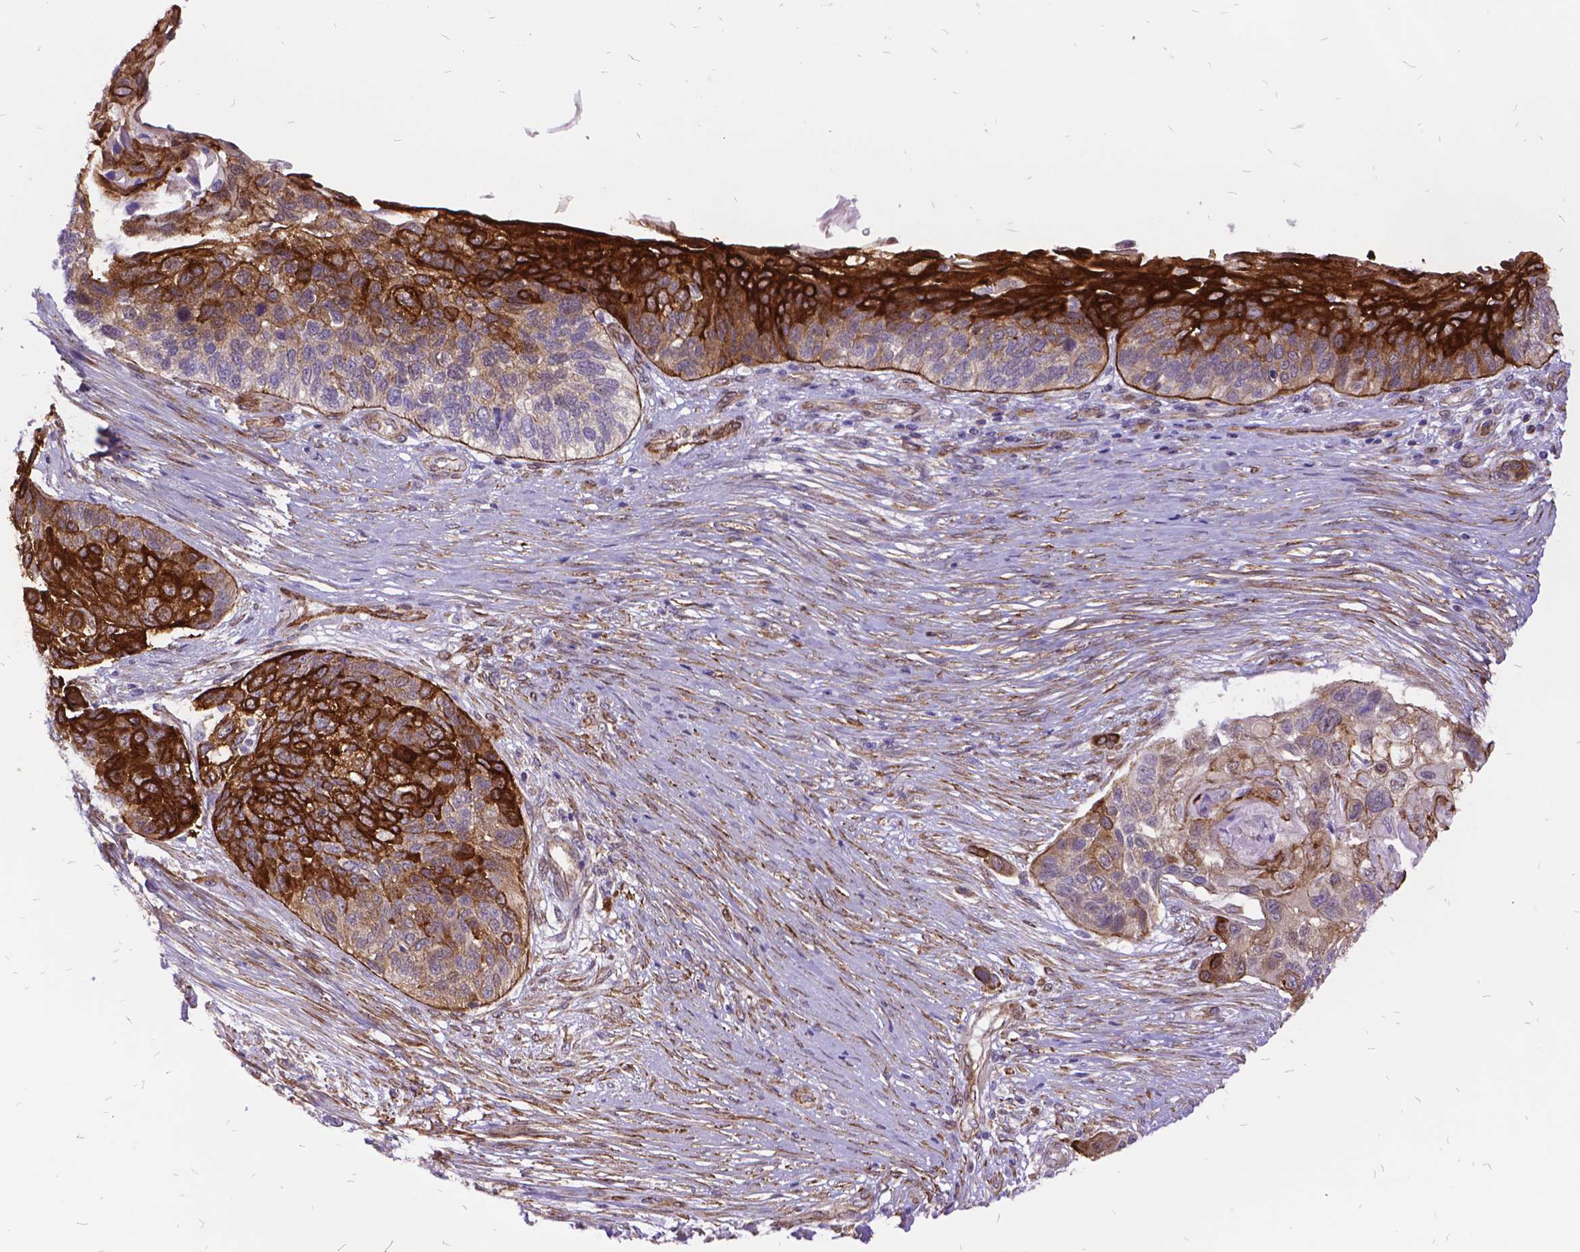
{"staining": {"intensity": "strong", "quantity": "<25%", "location": "cytoplasmic/membranous"}, "tissue": "lung cancer", "cell_type": "Tumor cells", "image_type": "cancer", "snomed": [{"axis": "morphology", "description": "Squamous cell carcinoma, NOS"}, {"axis": "topography", "description": "Lung"}], "caption": "Immunohistochemistry (IHC) micrograph of neoplastic tissue: lung cancer (squamous cell carcinoma) stained using IHC displays medium levels of strong protein expression localized specifically in the cytoplasmic/membranous of tumor cells, appearing as a cytoplasmic/membranous brown color.", "gene": "GRB7", "patient": {"sex": "male", "age": 69}}